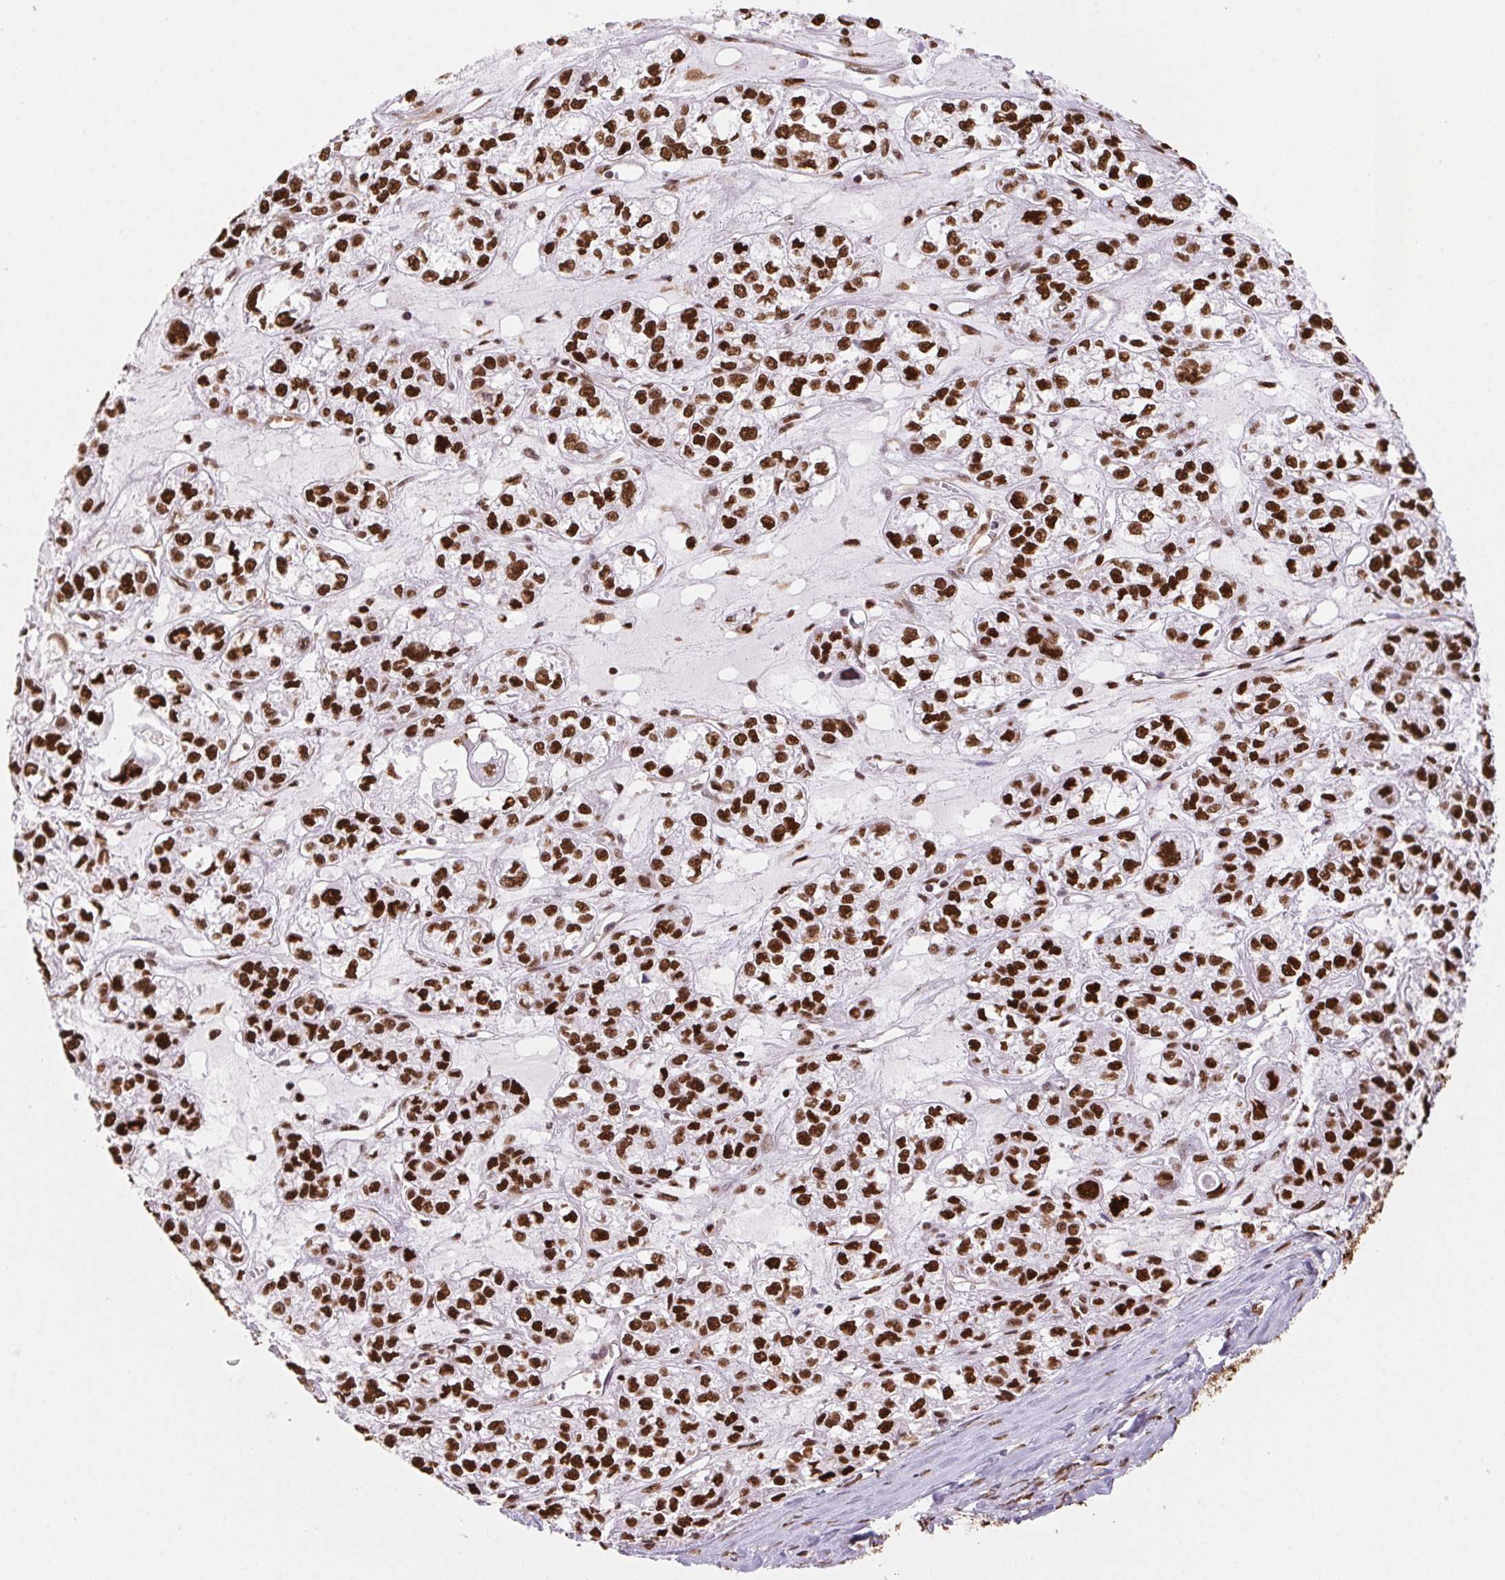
{"staining": {"intensity": "strong", "quantity": ">75%", "location": "nuclear"}, "tissue": "ovarian cancer", "cell_type": "Tumor cells", "image_type": "cancer", "snomed": [{"axis": "morphology", "description": "Carcinoma, endometroid"}, {"axis": "topography", "description": "Ovary"}], "caption": "Immunohistochemistry (IHC) histopathology image of ovarian cancer (endometroid carcinoma) stained for a protein (brown), which demonstrates high levels of strong nuclear staining in approximately >75% of tumor cells.", "gene": "SET", "patient": {"sex": "female", "age": 64}}